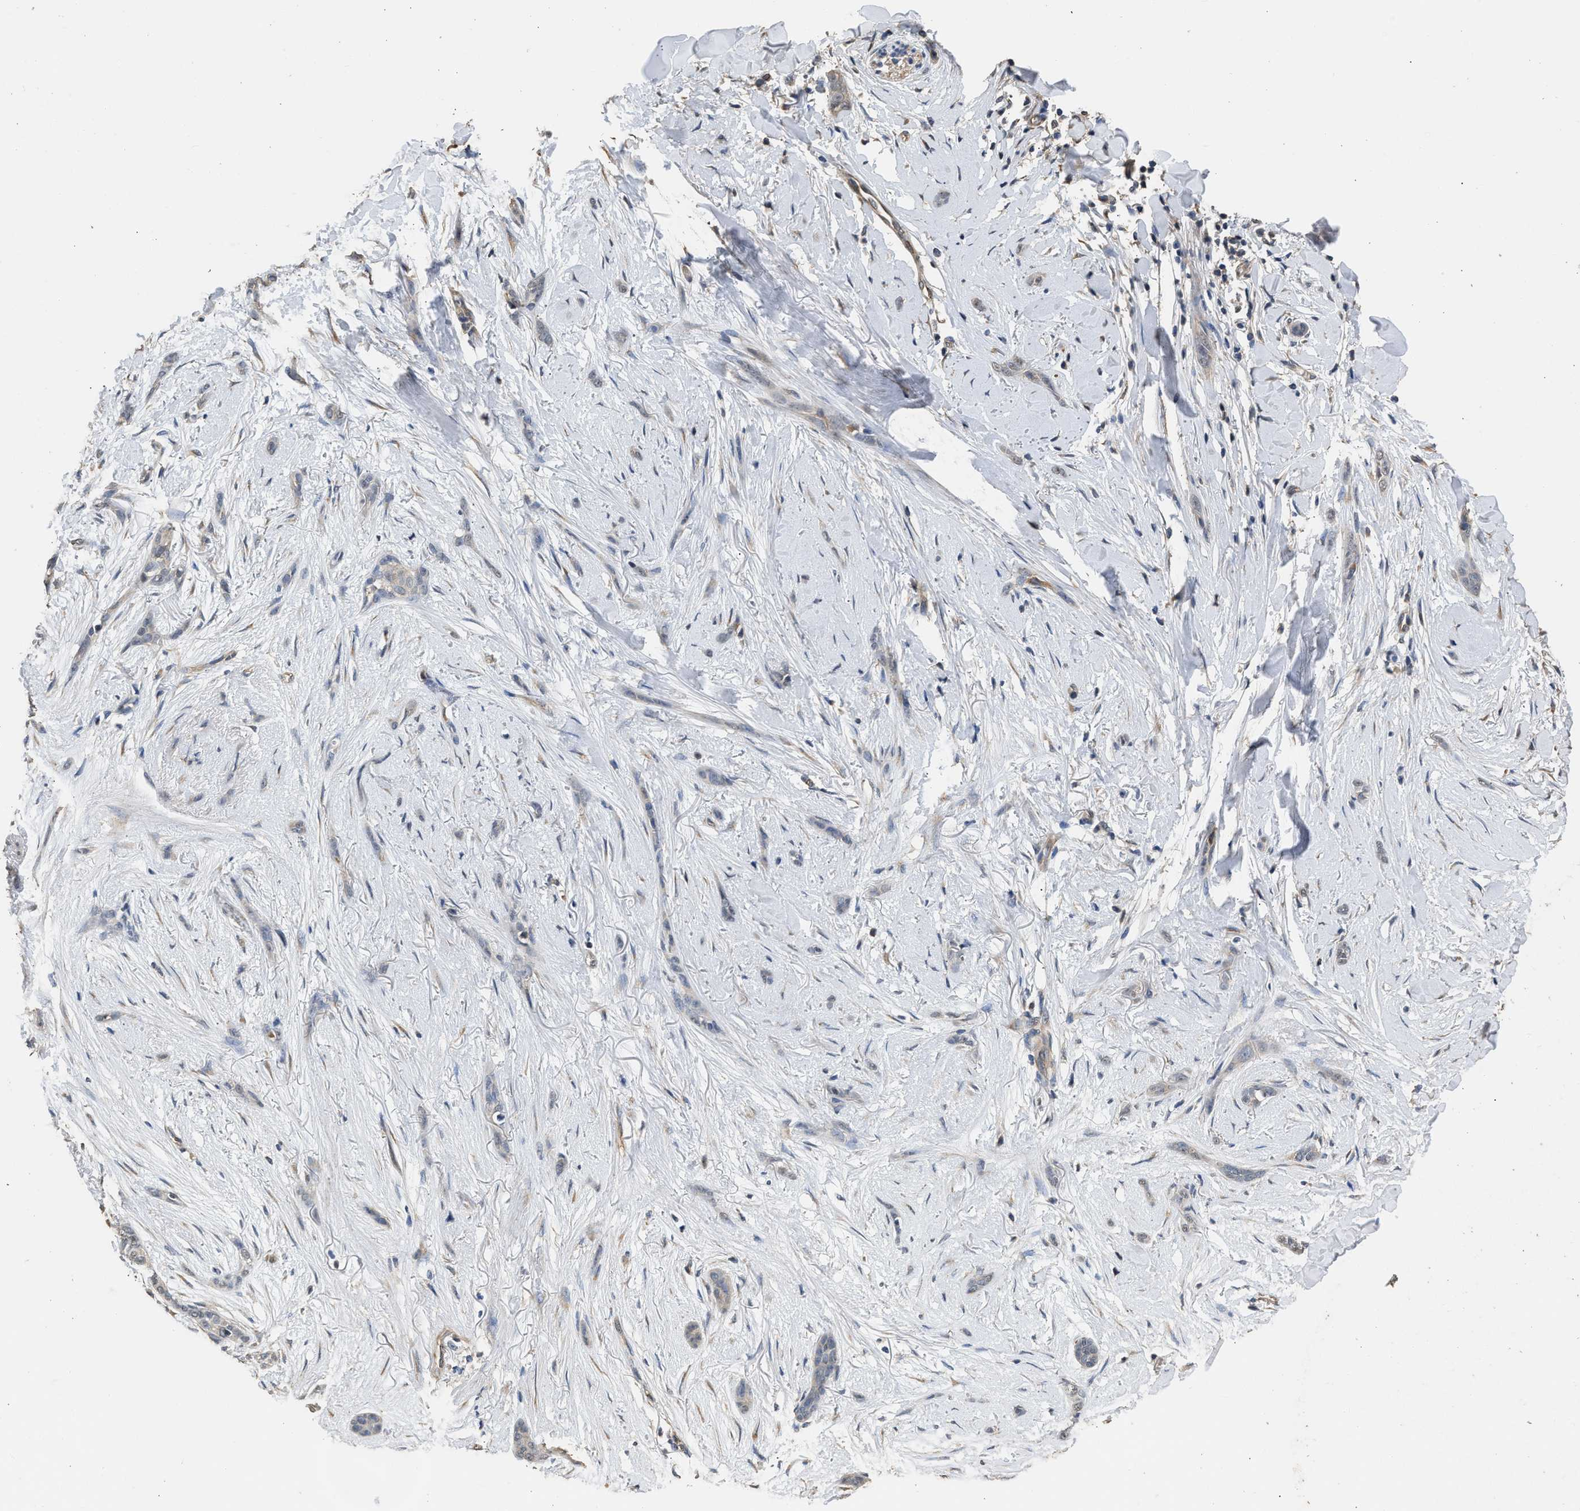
{"staining": {"intensity": "negative", "quantity": "none", "location": "none"}, "tissue": "skin cancer", "cell_type": "Tumor cells", "image_type": "cancer", "snomed": [{"axis": "morphology", "description": "Basal cell carcinoma"}, {"axis": "morphology", "description": "Adnexal tumor, benign"}, {"axis": "topography", "description": "Skin"}], "caption": "High magnification brightfield microscopy of basal cell carcinoma (skin) stained with DAB (brown) and counterstained with hematoxylin (blue): tumor cells show no significant expression.", "gene": "SPINT2", "patient": {"sex": "female", "age": 42}}